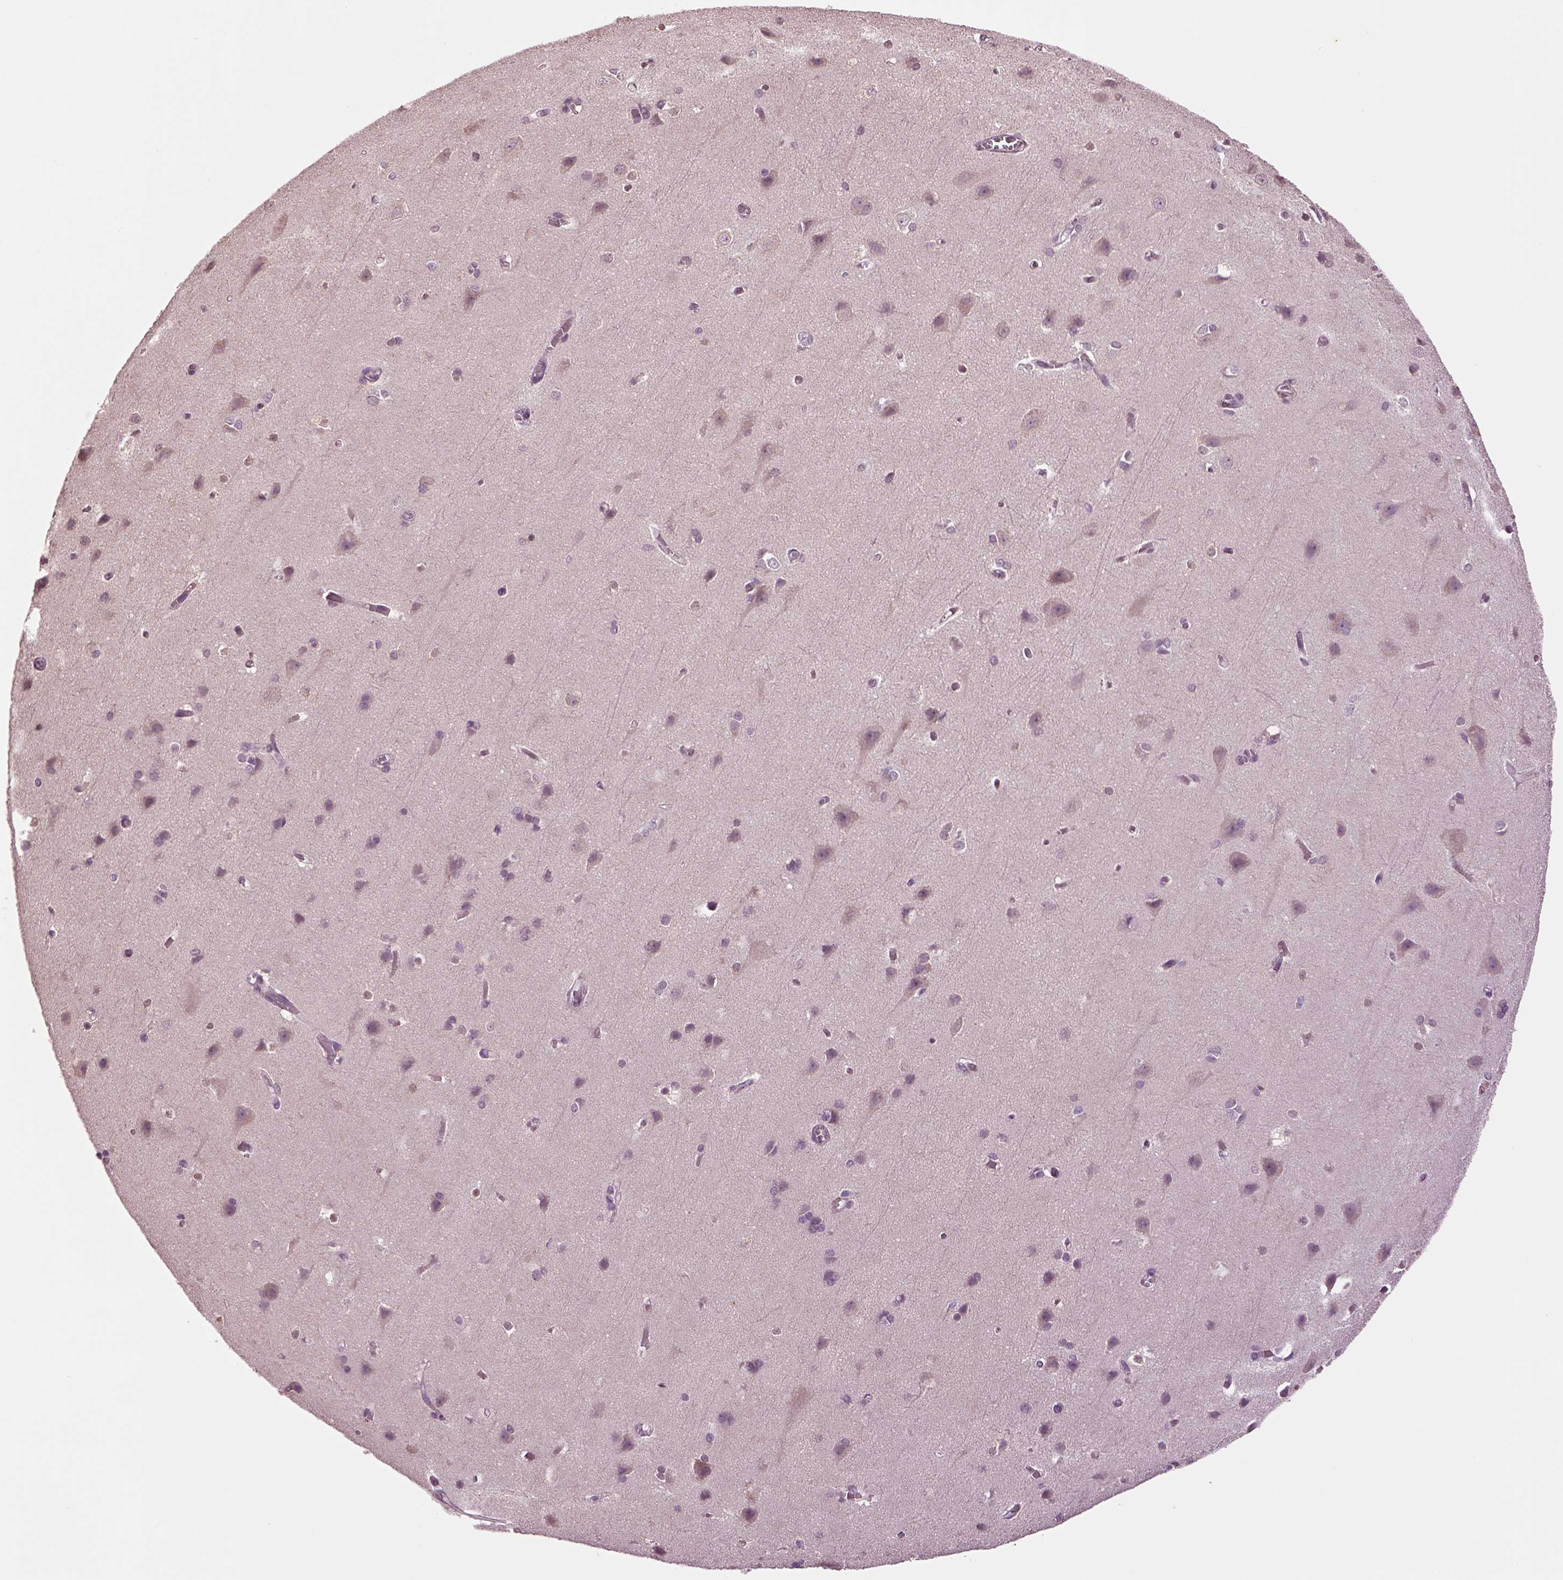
{"staining": {"intensity": "negative", "quantity": "none", "location": "none"}, "tissue": "cerebral cortex", "cell_type": "Endothelial cells", "image_type": "normal", "snomed": [{"axis": "morphology", "description": "Normal tissue, NOS"}, {"axis": "topography", "description": "Cerebral cortex"}], "caption": "Immunohistochemistry (IHC) of normal cerebral cortex displays no staining in endothelial cells.", "gene": "CLPSL1", "patient": {"sex": "male", "age": 37}}